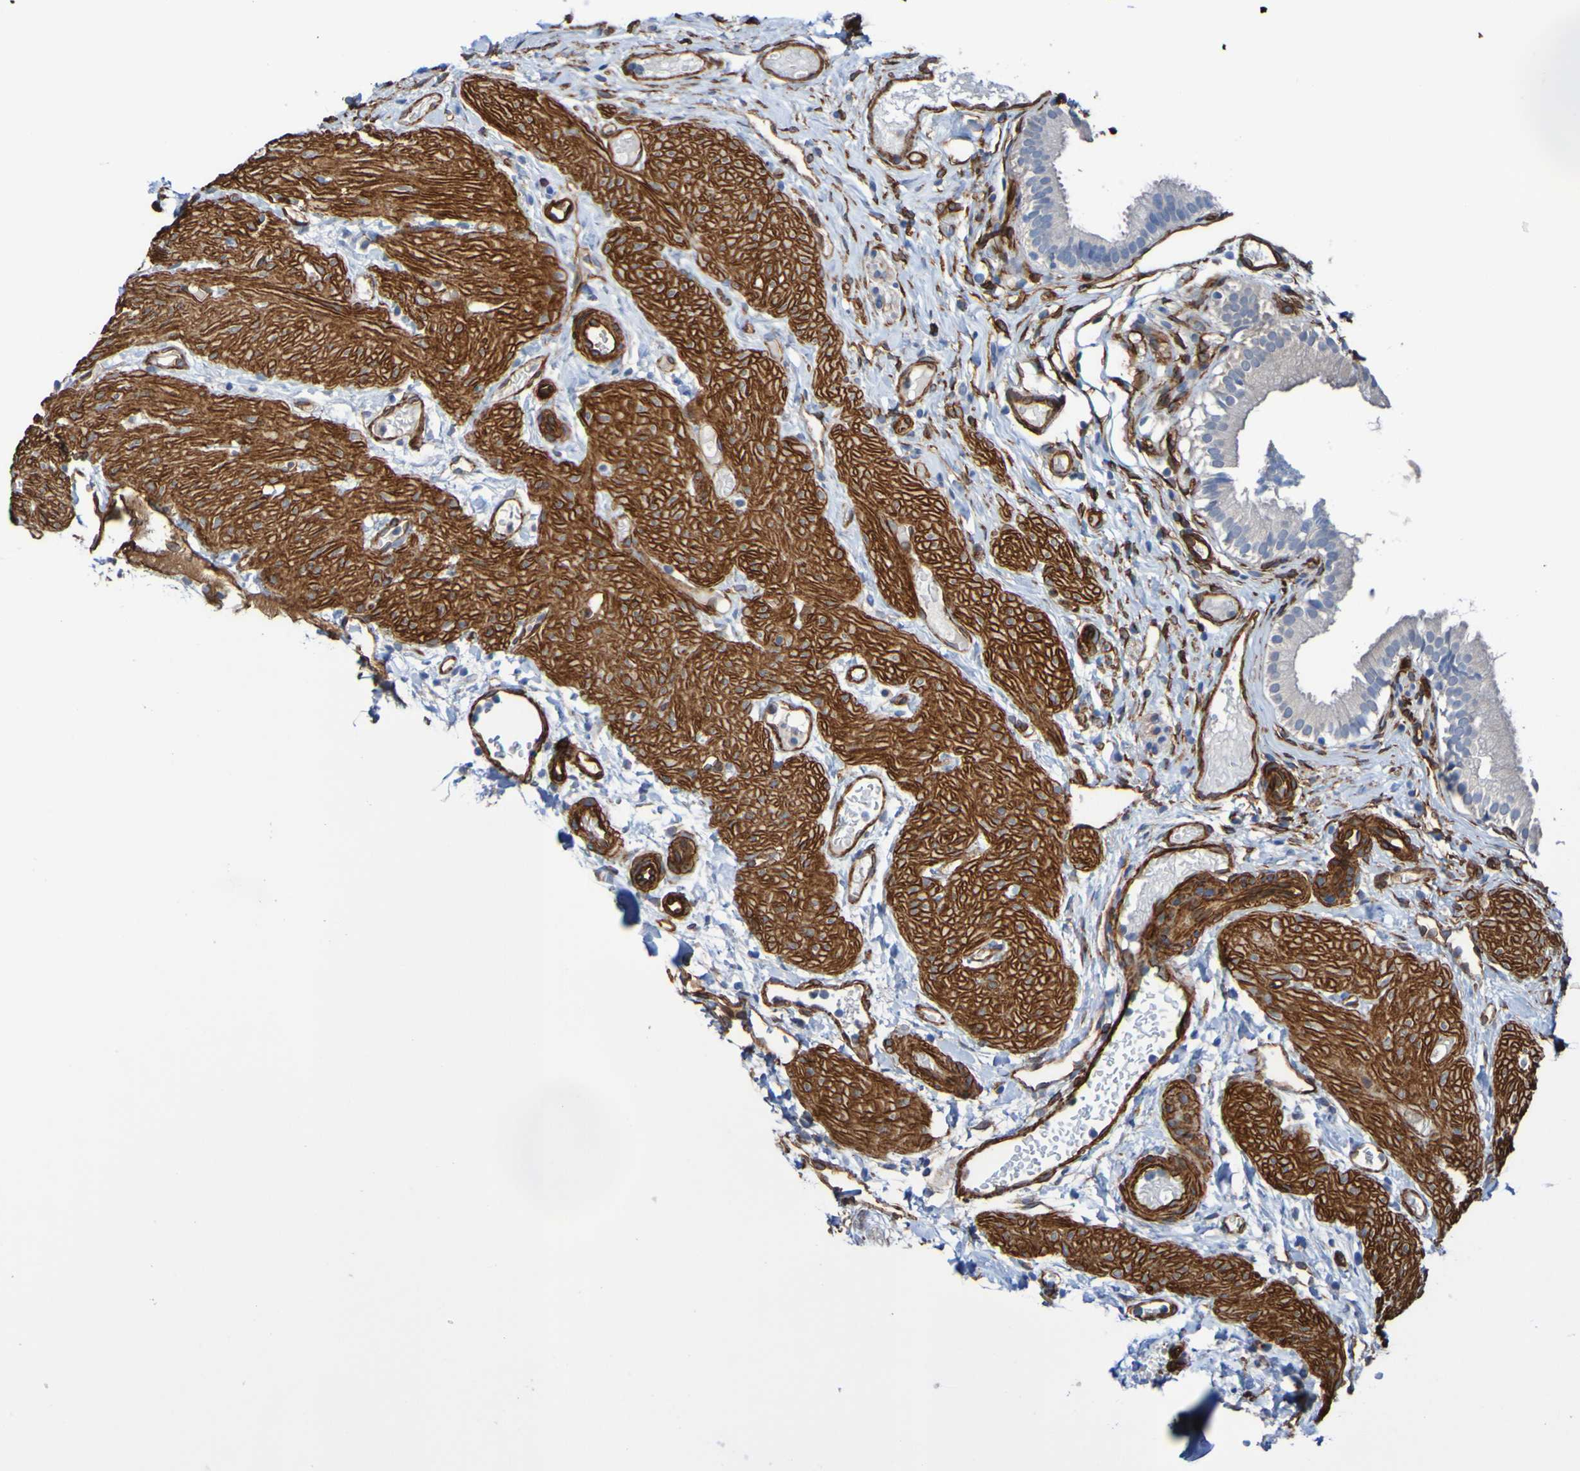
{"staining": {"intensity": "weak", "quantity": "25%-75%", "location": "cytoplasmic/membranous"}, "tissue": "gallbladder", "cell_type": "Glandular cells", "image_type": "normal", "snomed": [{"axis": "morphology", "description": "Normal tissue, NOS"}, {"axis": "topography", "description": "Gallbladder"}], "caption": "A photomicrograph showing weak cytoplasmic/membranous staining in approximately 25%-75% of glandular cells in unremarkable gallbladder, as visualized by brown immunohistochemical staining.", "gene": "ELMOD3", "patient": {"sex": "female", "age": 26}}